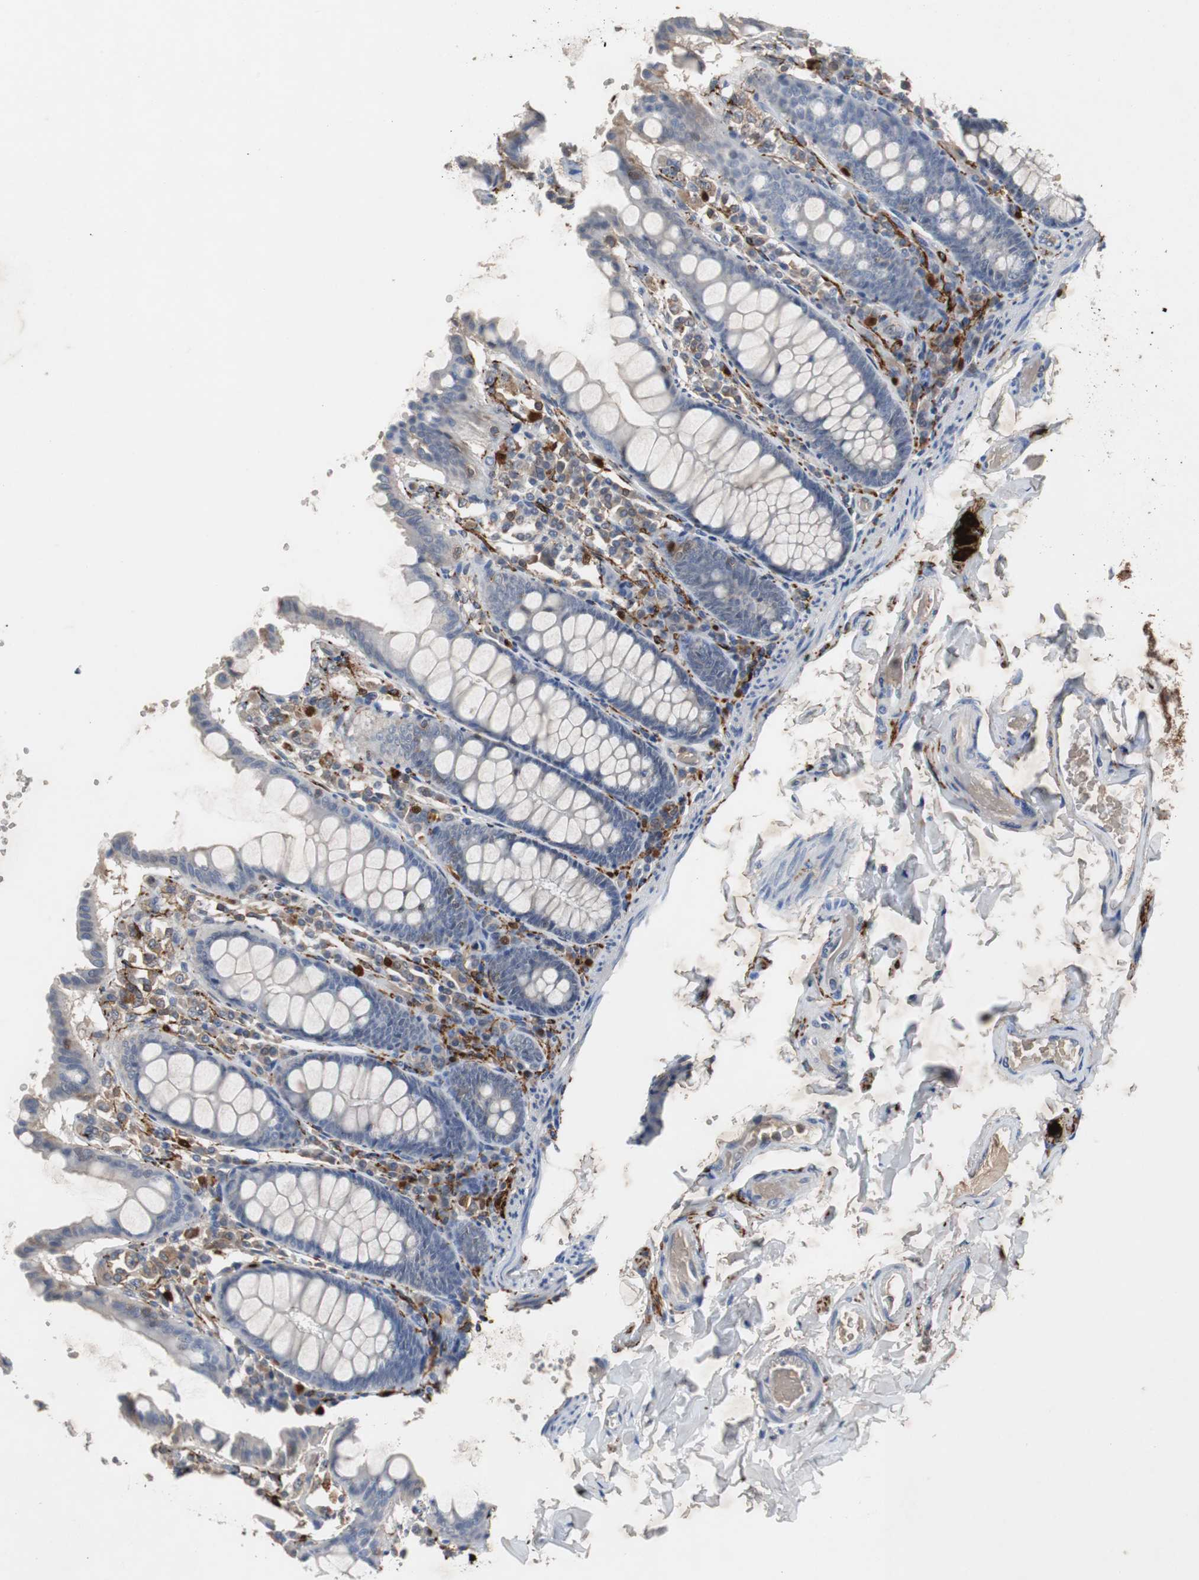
{"staining": {"intensity": "negative", "quantity": "none", "location": "none"}, "tissue": "colon", "cell_type": "Endothelial cells", "image_type": "normal", "snomed": [{"axis": "morphology", "description": "Normal tissue, NOS"}, {"axis": "topography", "description": "Colon"}], "caption": "Image shows no significant protein staining in endothelial cells of benign colon.", "gene": "CALB2", "patient": {"sex": "female", "age": 61}}